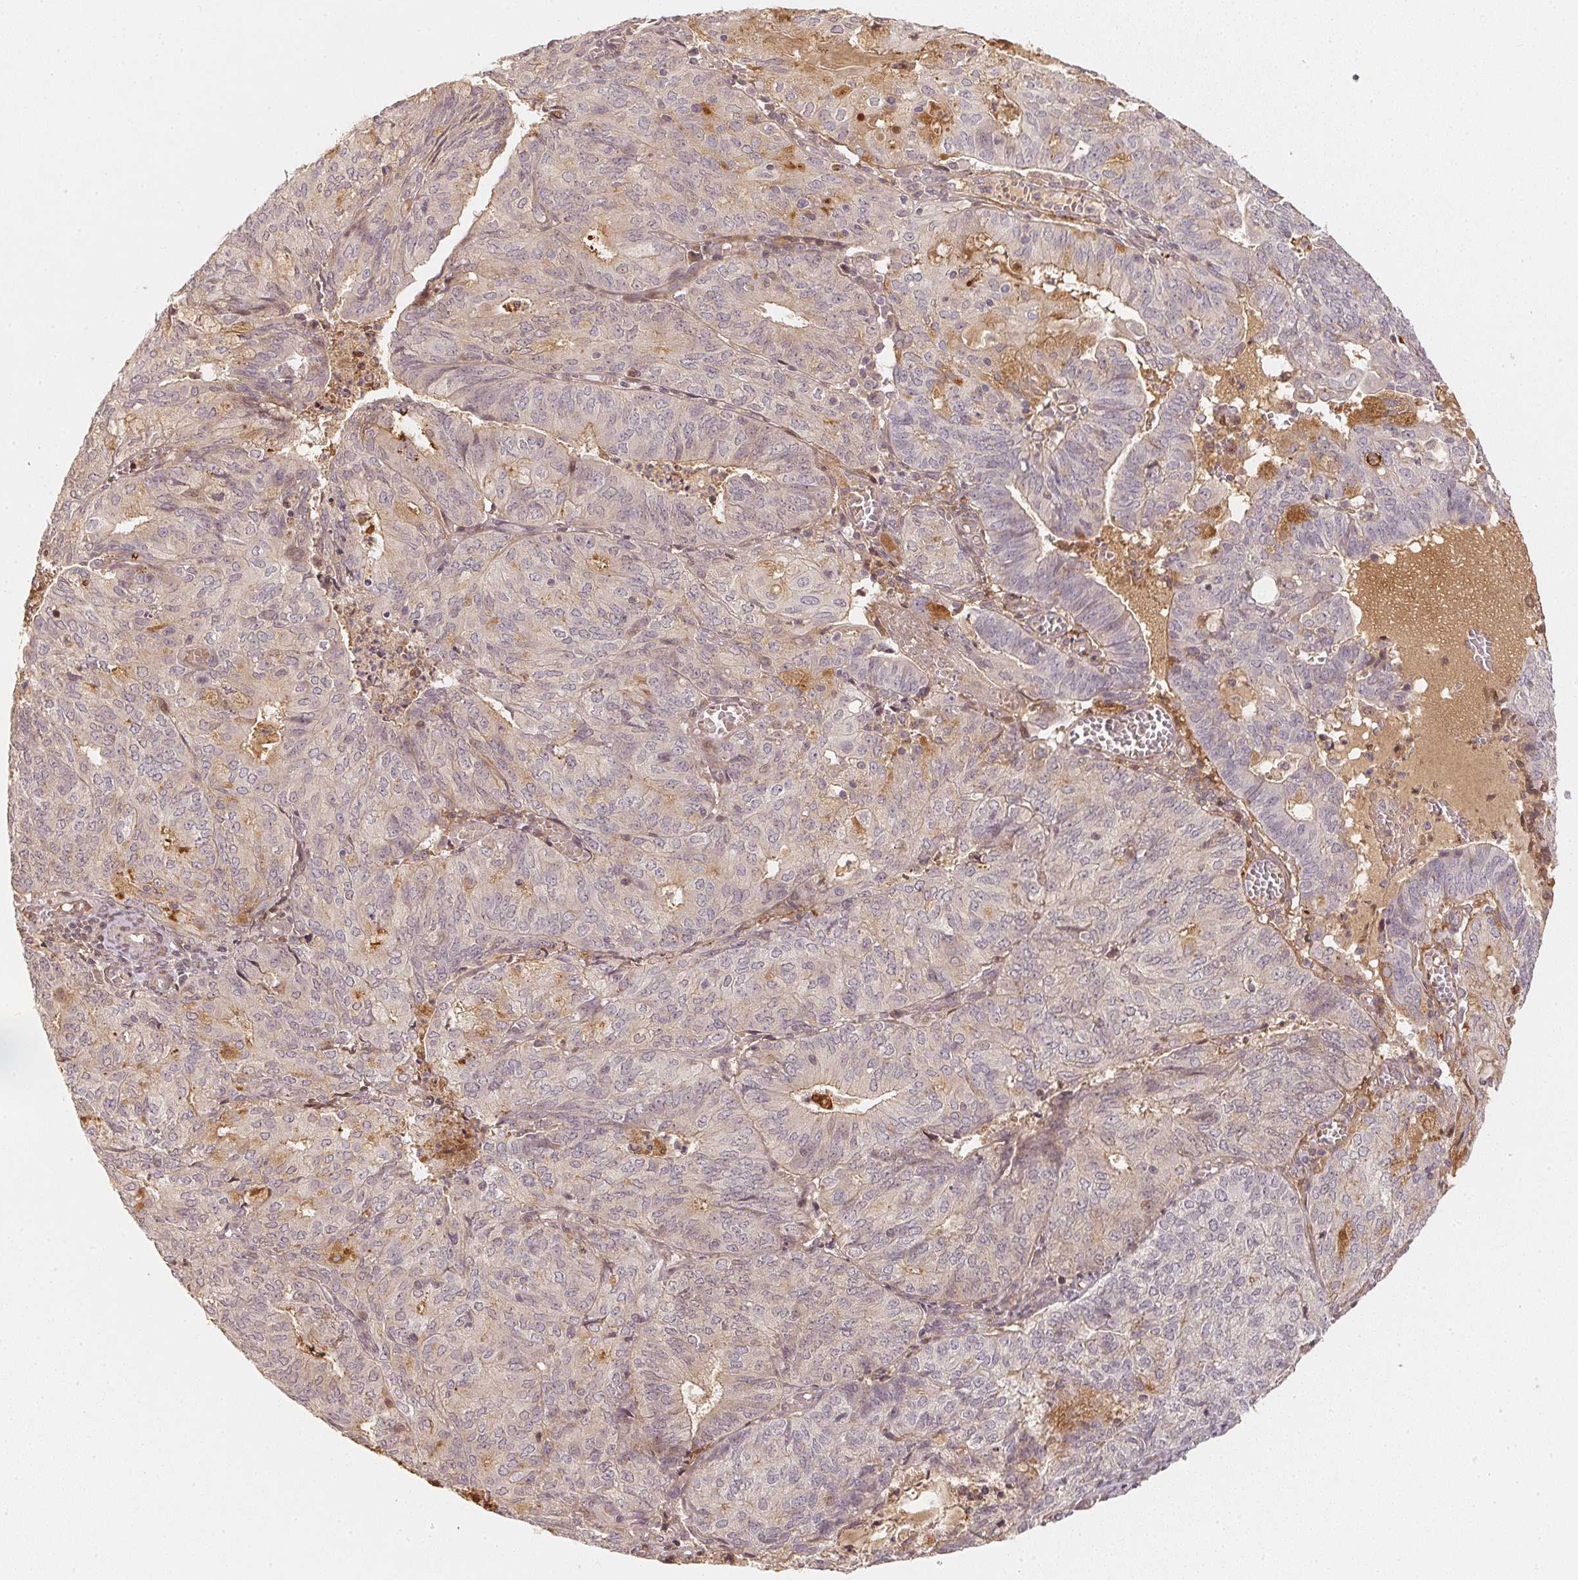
{"staining": {"intensity": "negative", "quantity": "none", "location": "none"}, "tissue": "endometrial cancer", "cell_type": "Tumor cells", "image_type": "cancer", "snomed": [{"axis": "morphology", "description": "Adenocarcinoma, NOS"}, {"axis": "topography", "description": "Endometrium"}], "caption": "IHC histopathology image of human adenocarcinoma (endometrial) stained for a protein (brown), which shows no positivity in tumor cells.", "gene": "SERPINE1", "patient": {"sex": "female", "age": 82}}